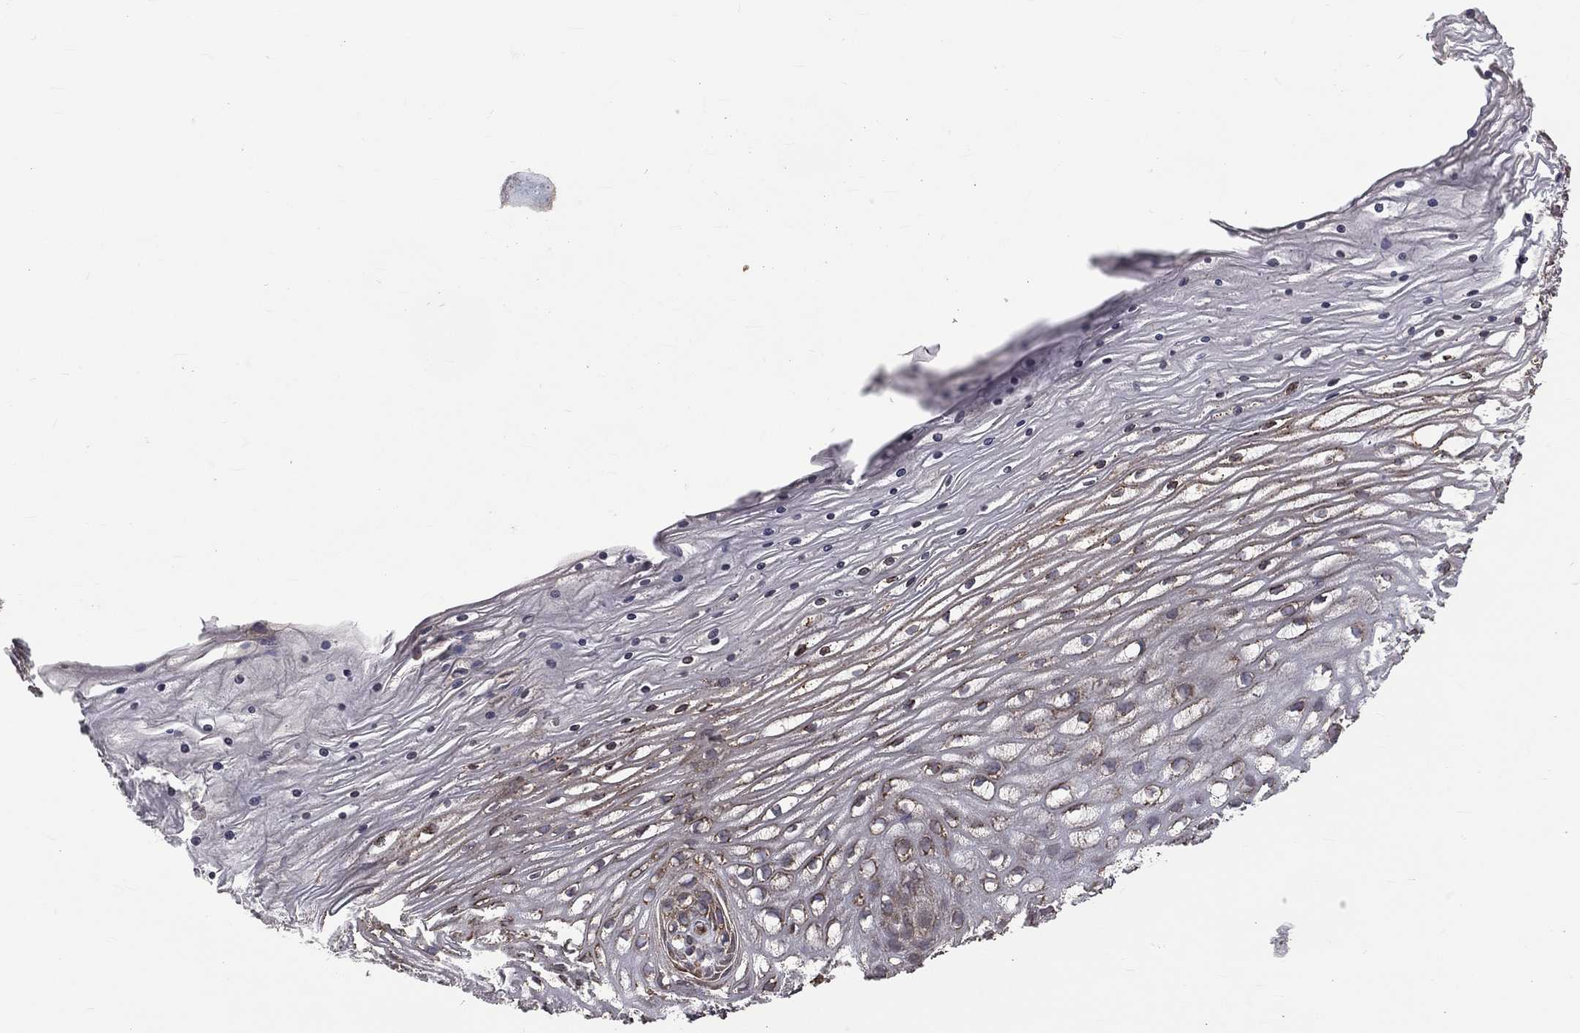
{"staining": {"intensity": "moderate", "quantity": "<25%", "location": "cytoplasmic/membranous"}, "tissue": "cervix", "cell_type": "Glandular cells", "image_type": "normal", "snomed": [{"axis": "morphology", "description": "Normal tissue, NOS"}, {"axis": "topography", "description": "Cervix"}], "caption": "The immunohistochemical stain shows moderate cytoplasmic/membranous positivity in glandular cells of benign cervix.", "gene": "OLFML1", "patient": {"sex": "female", "age": 35}}